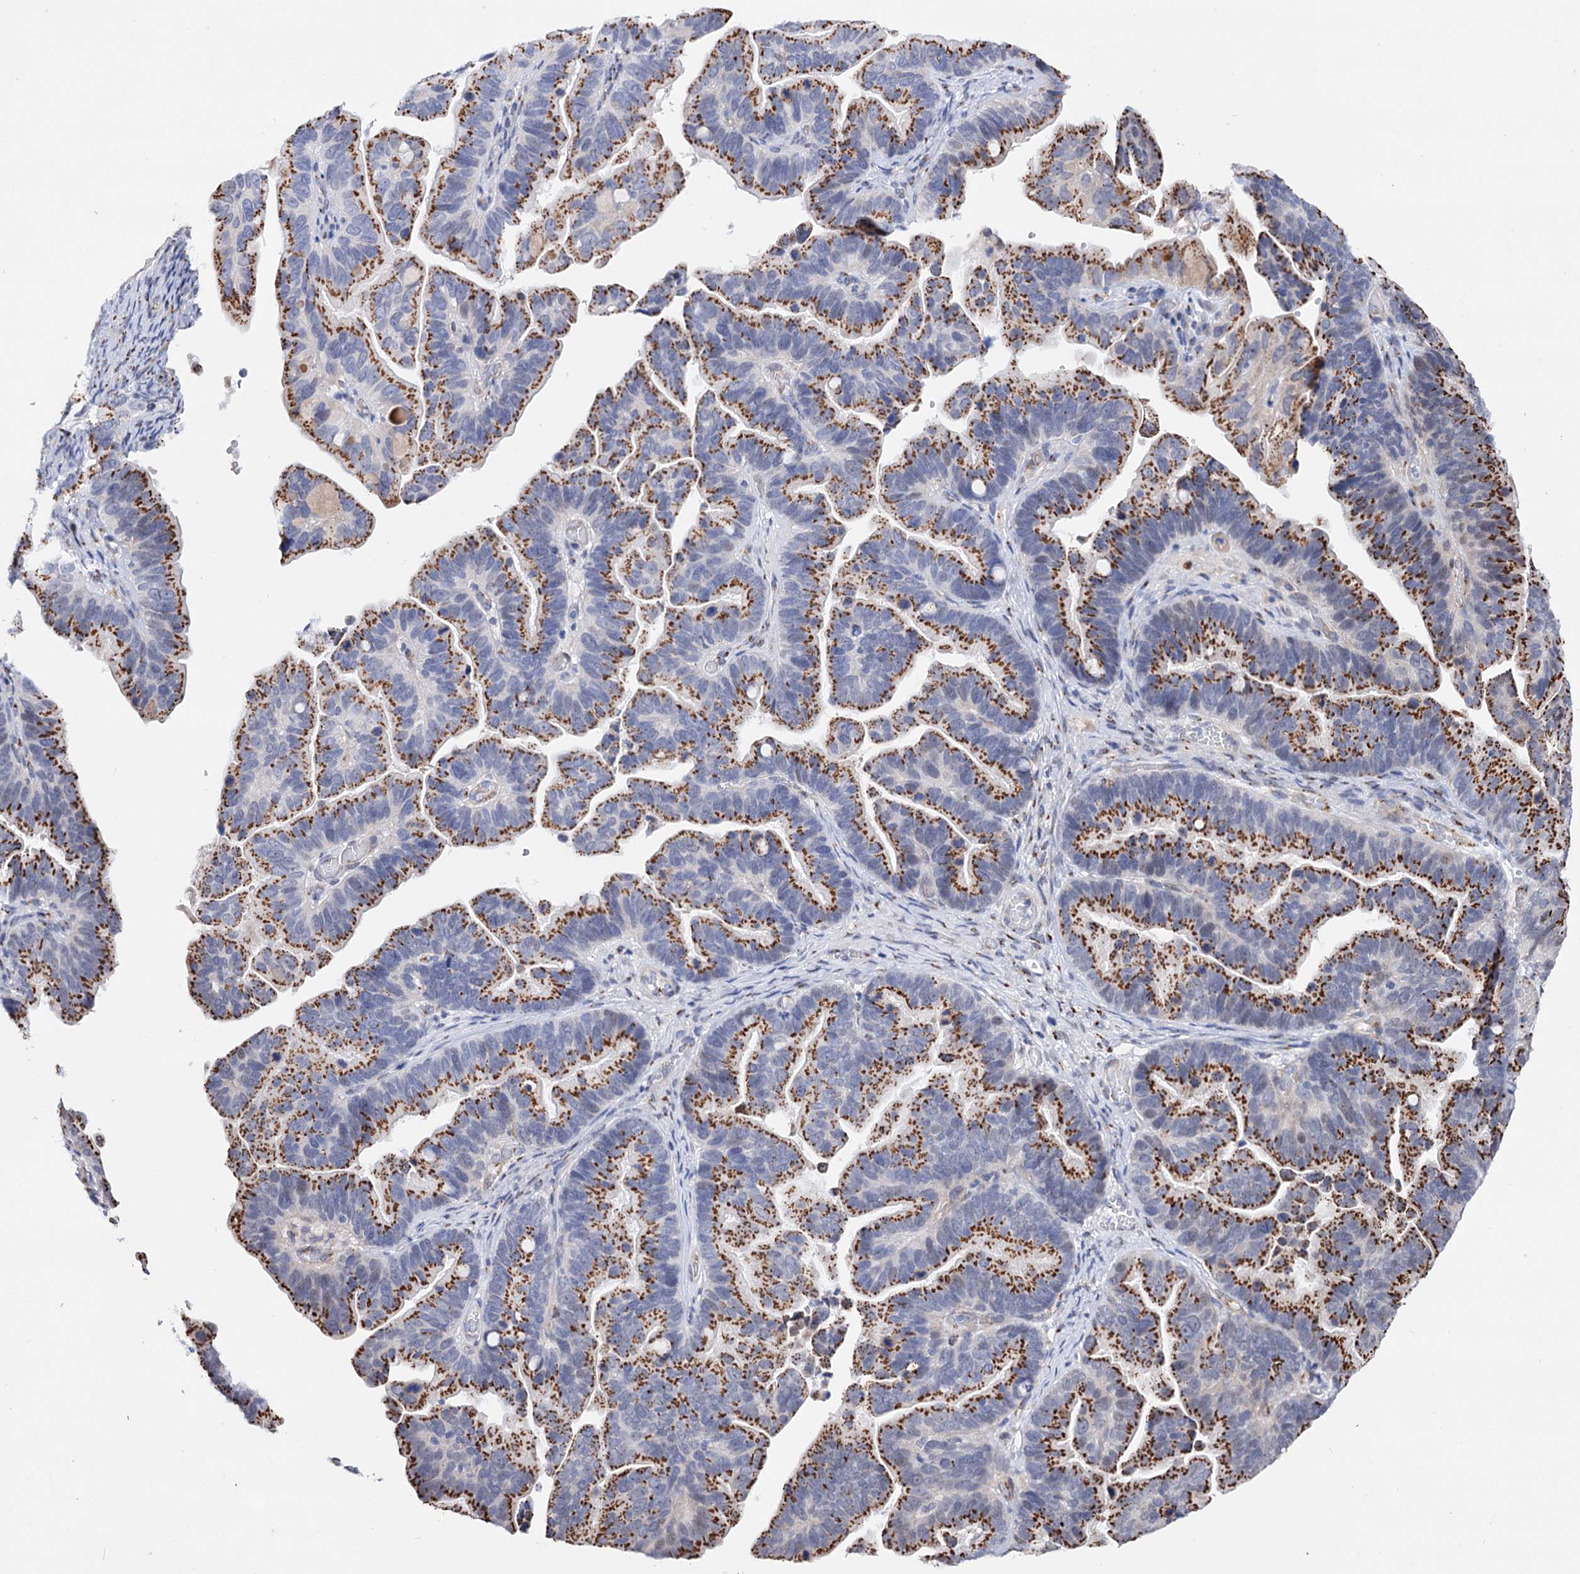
{"staining": {"intensity": "strong", "quantity": ">75%", "location": "cytoplasmic/membranous"}, "tissue": "ovarian cancer", "cell_type": "Tumor cells", "image_type": "cancer", "snomed": [{"axis": "morphology", "description": "Cystadenocarcinoma, serous, NOS"}, {"axis": "topography", "description": "Ovary"}], "caption": "This is a photomicrograph of IHC staining of ovarian cancer (serous cystadenocarcinoma), which shows strong expression in the cytoplasmic/membranous of tumor cells.", "gene": "C11orf96", "patient": {"sex": "female", "age": 56}}